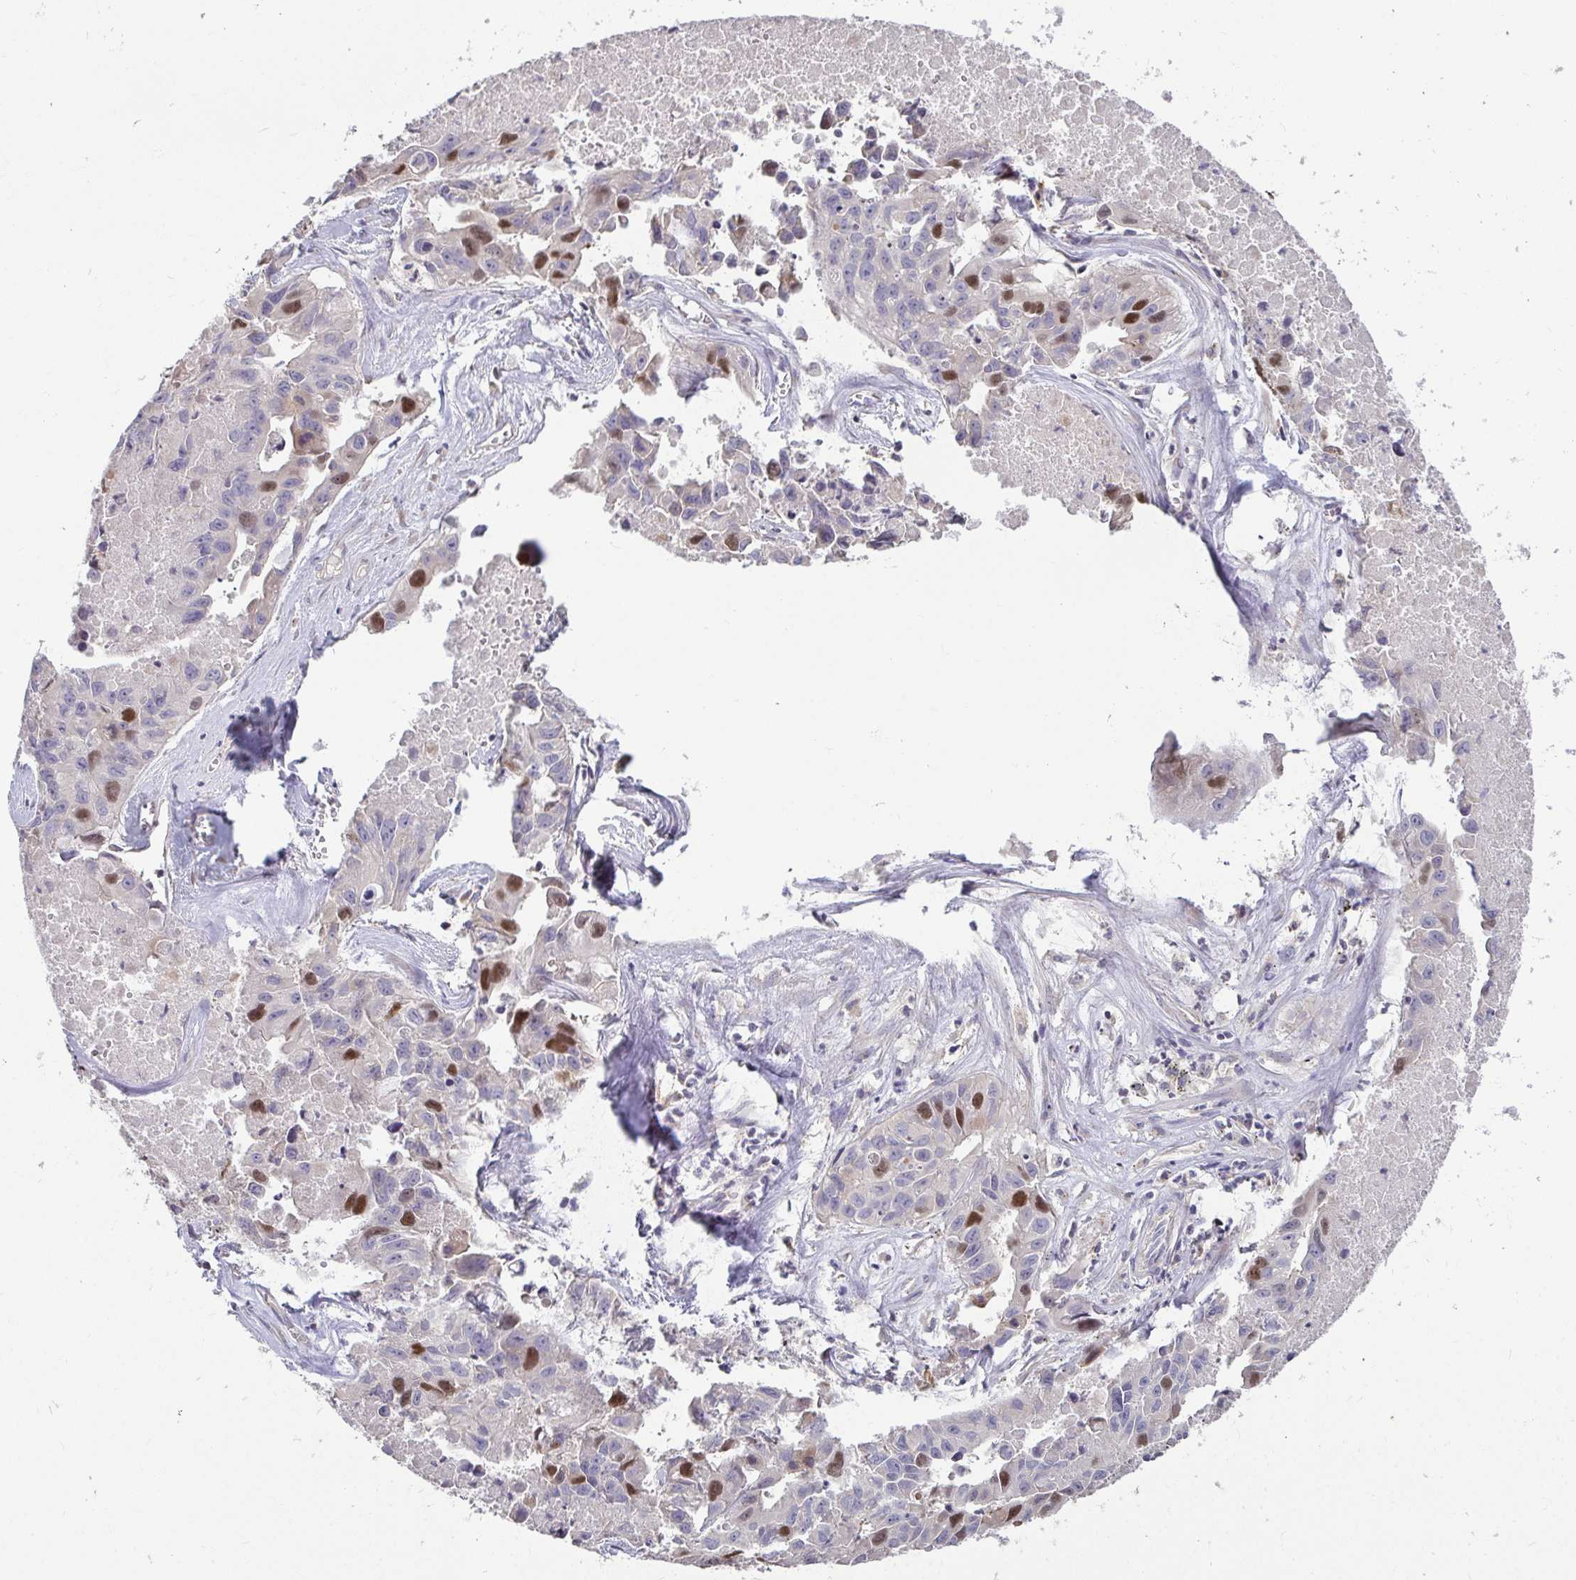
{"staining": {"intensity": "strong", "quantity": "<25%", "location": "nuclear"}, "tissue": "lung cancer", "cell_type": "Tumor cells", "image_type": "cancer", "snomed": [{"axis": "morphology", "description": "Adenocarcinoma, NOS"}, {"axis": "topography", "description": "Lymph node"}, {"axis": "topography", "description": "Lung"}], "caption": "A brown stain labels strong nuclear positivity of a protein in adenocarcinoma (lung) tumor cells.", "gene": "ANLN", "patient": {"sex": "male", "age": 64}}